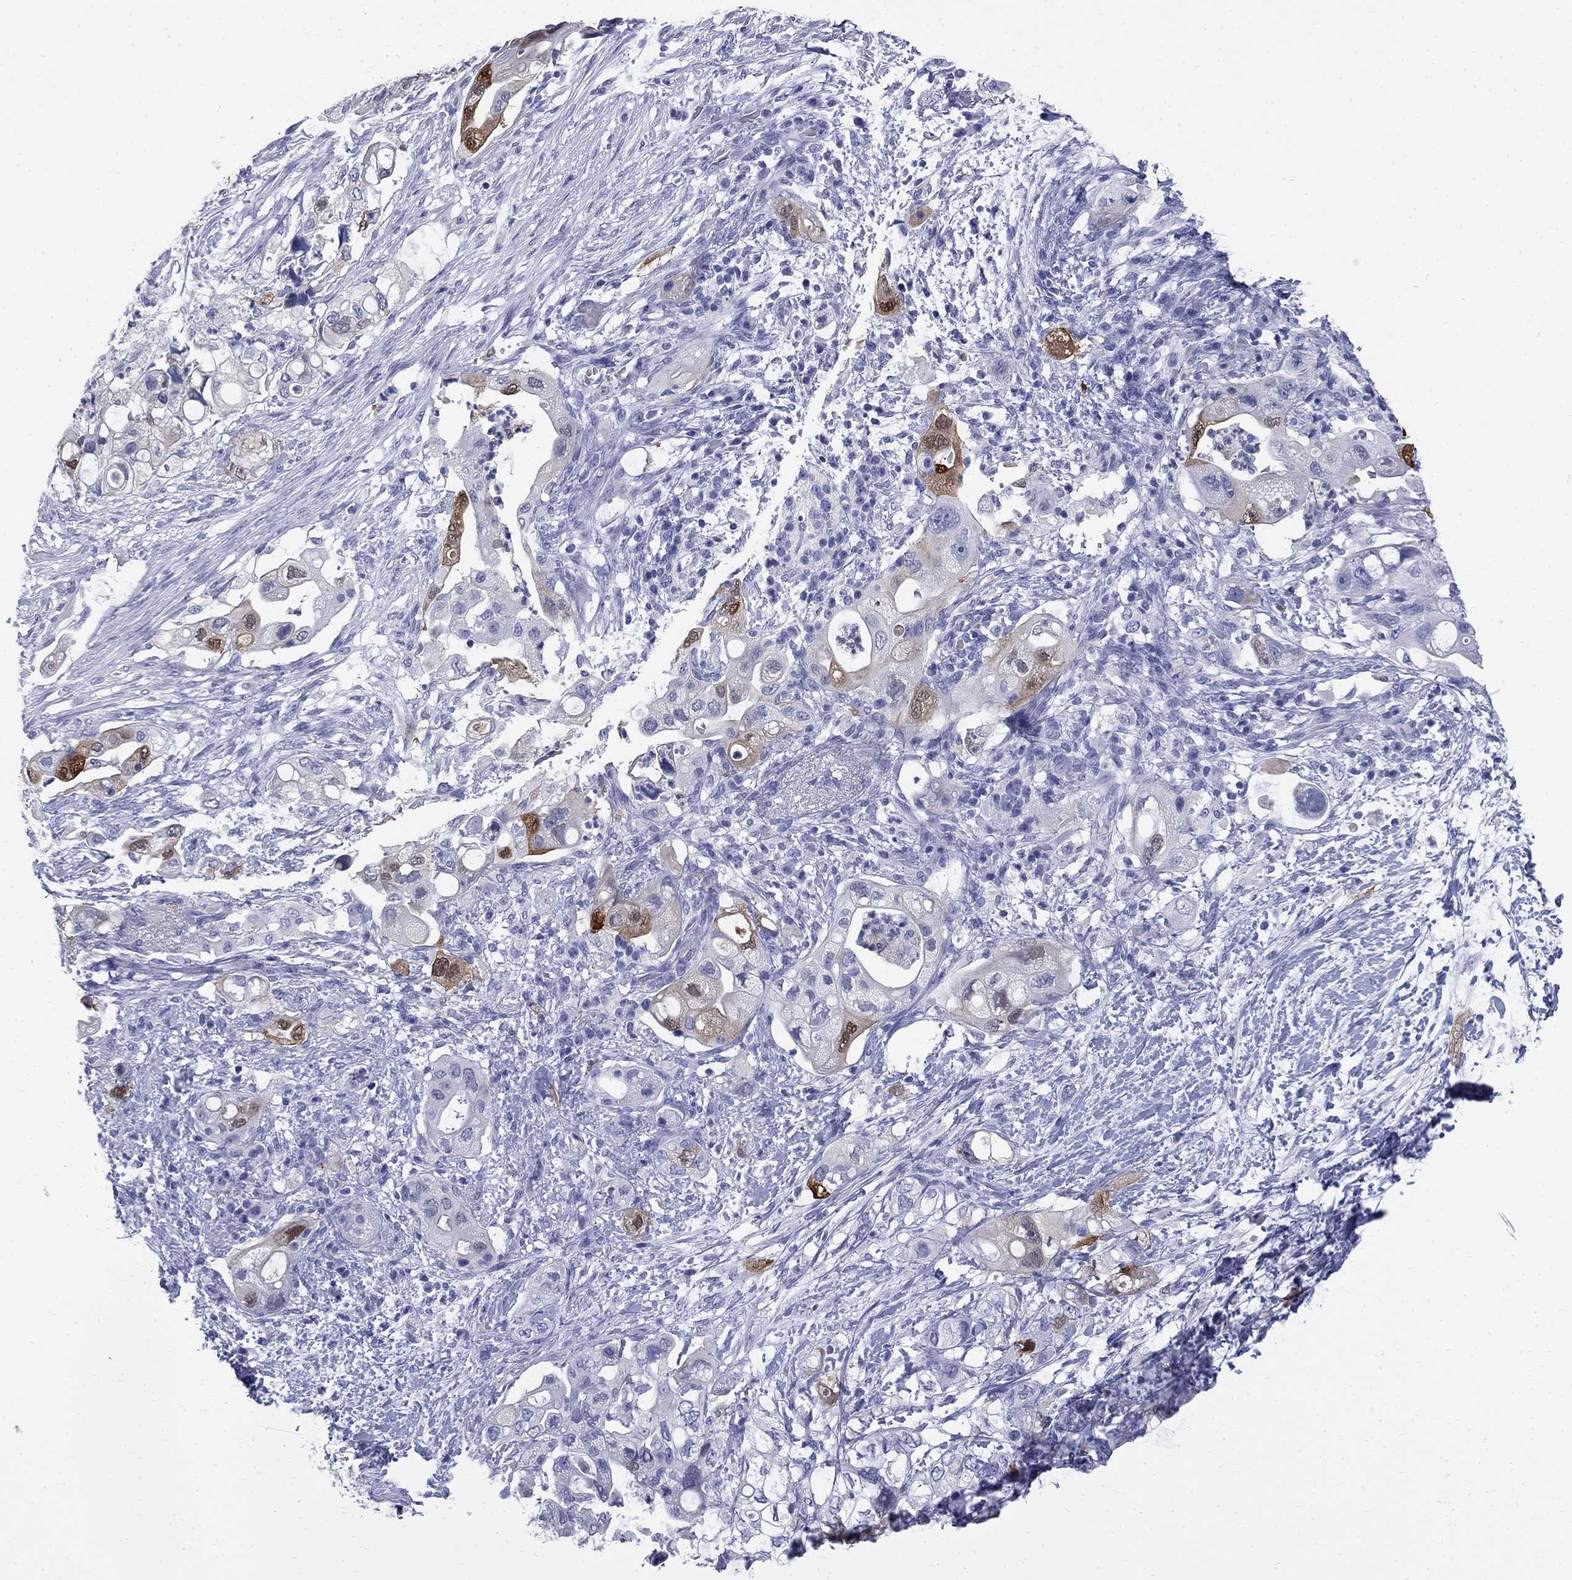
{"staining": {"intensity": "moderate", "quantity": "<25%", "location": "cytoplasmic/membranous"}, "tissue": "pancreatic cancer", "cell_type": "Tumor cells", "image_type": "cancer", "snomed": [{"axis": "morphology", "description": "Adenocarcinoma, NOS"}, {"axis": "topography", "description": "Pancreas"}], "caption": "Immunohistochemical staining of human pancreatic cancer shows moderate cytoplasmic/membranous protein expression in approximately <25% of tumor cells.", "gene": "SERPINB2", "patient": {"sex": "female", "age": 72}}